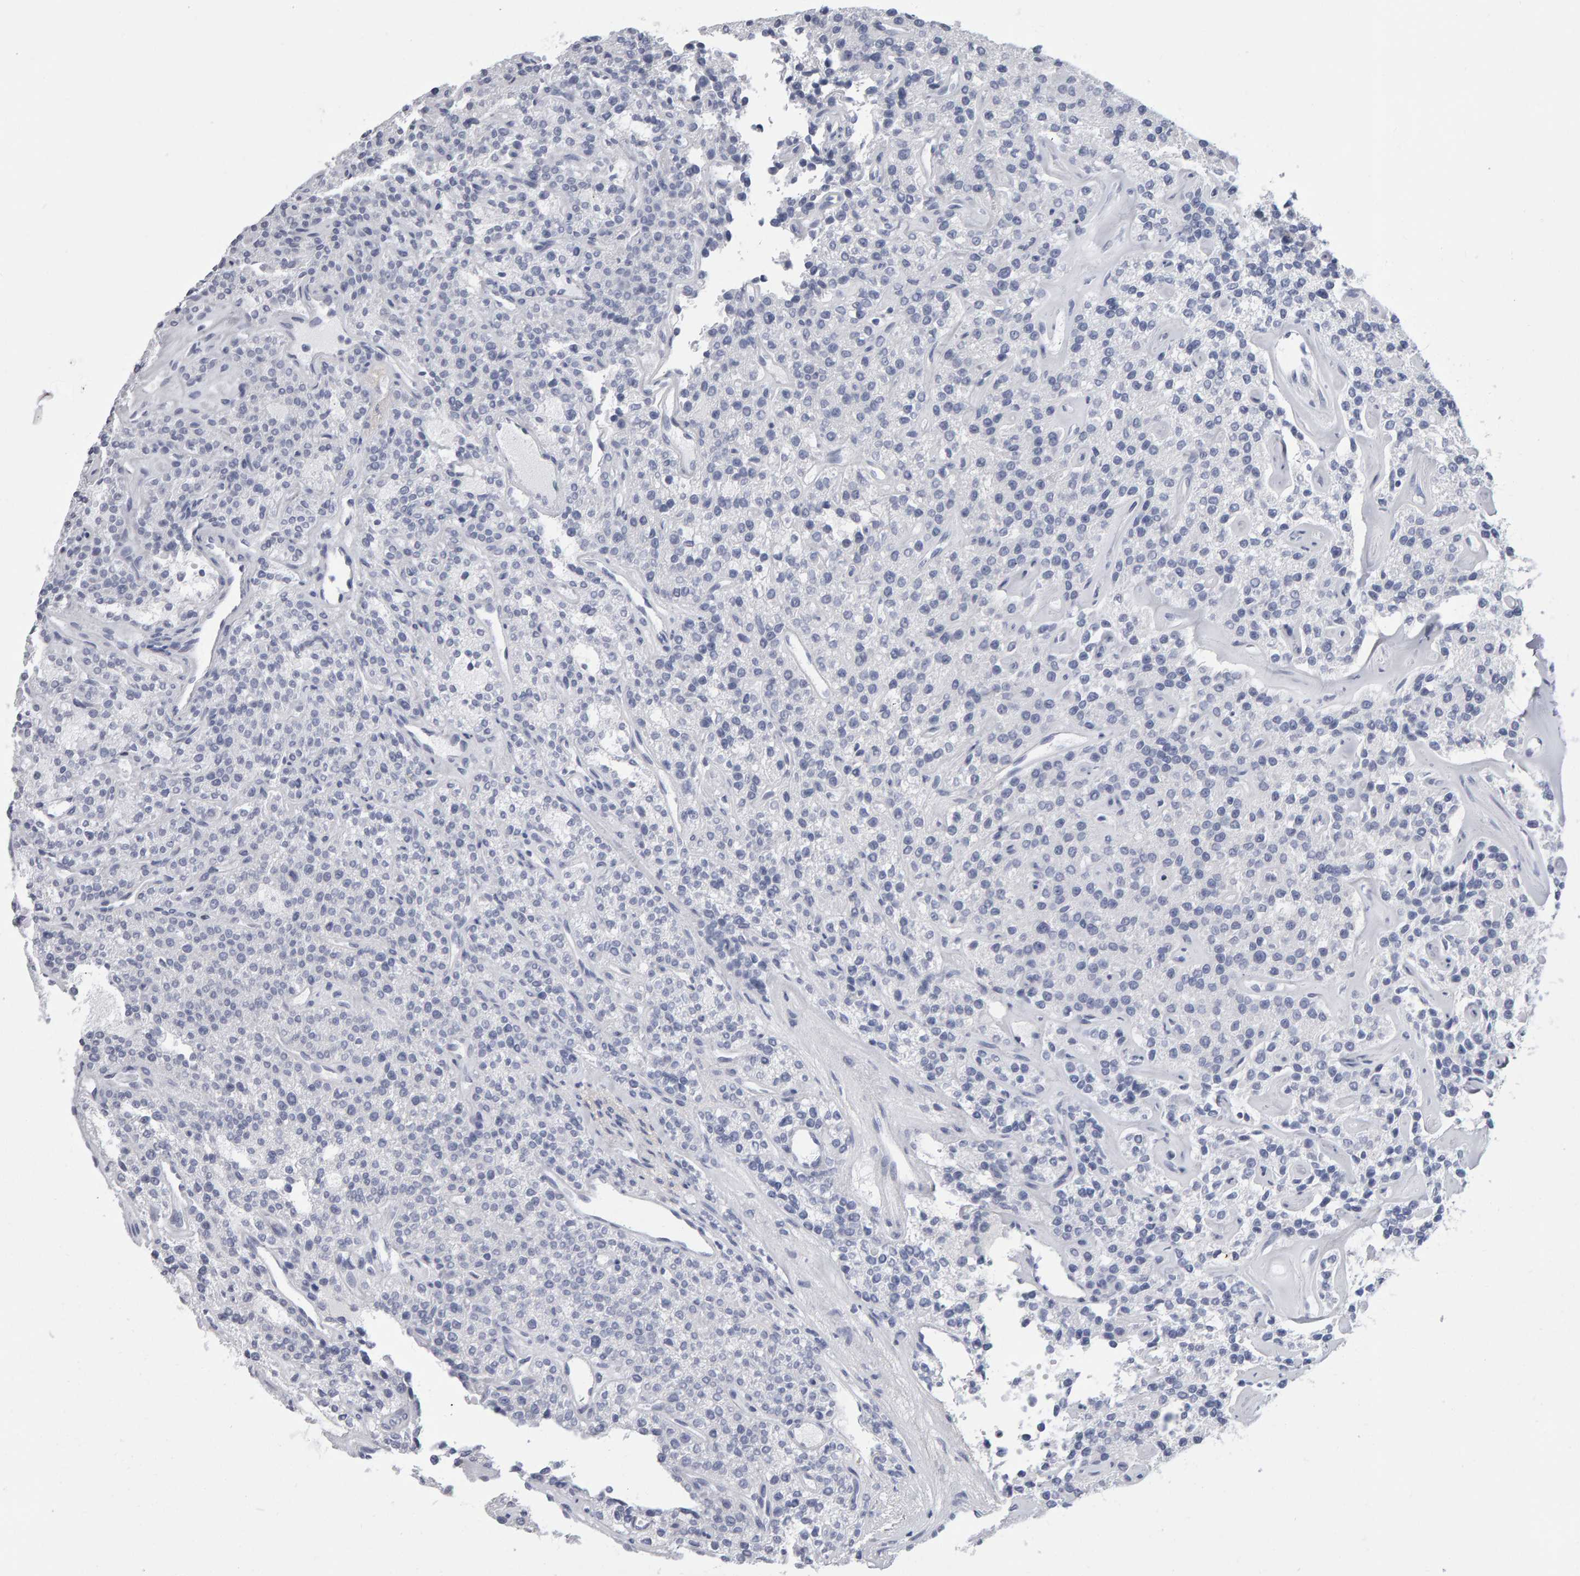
{"staining": {"intensity": "negative", "quantity": "none", "location": "none"}, "tissue": "parathyroid gland", "cell_type": "Glandular cells", "image_type": "normal", "snomed": [{"axis": "morphology", "description": "Normal tissue, NOS"}, {"axis": "topography", "description": "Parathyroid gland"}], "caption": "The histopathology image shows no staining of glandular cells in benign parathyroid gland.", "gene": "NCDN", "patient": {"sex": "male", "age": 46}}